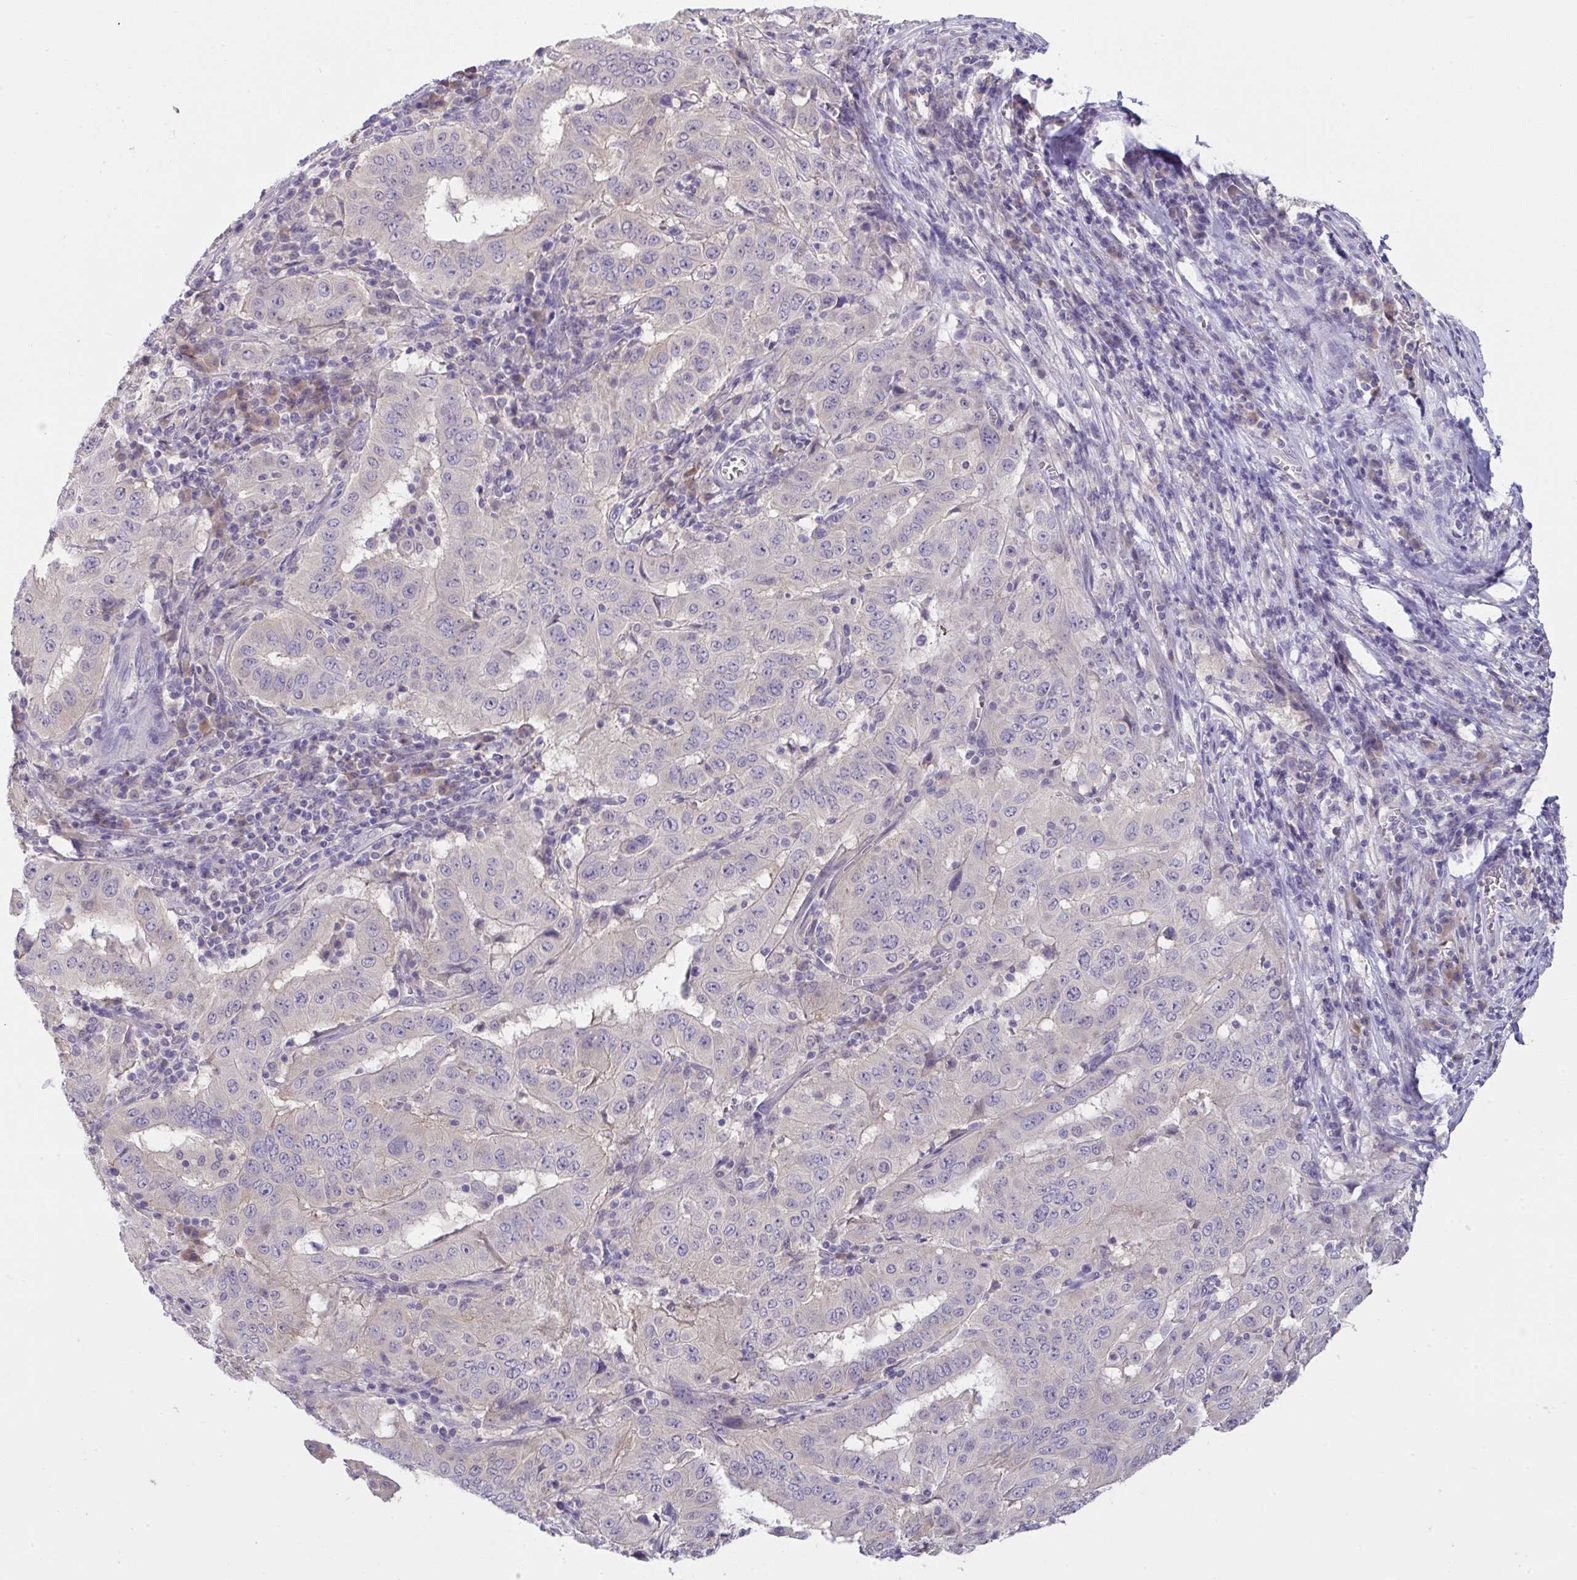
{"staining": {"intensity": "negative", "quantity": "none", "location": "none"}, "tissue": "pancreatic cancer", "cell_type": "Tumor cells", "image_type": "cancer", "snomed": [{"axis": "morphology", "description": "Adenocarcinoma, NOS"}, {"axis": "topography", "description": "Pancreas"}], "caption": "Human adenocarcinoma (pancreatic) stained for a protein using immunohistochemistry (IHC) displays no positivity in tumor cells.", "gene": "TMEM41A", "patient": {"sex": "male", "age": 63}}